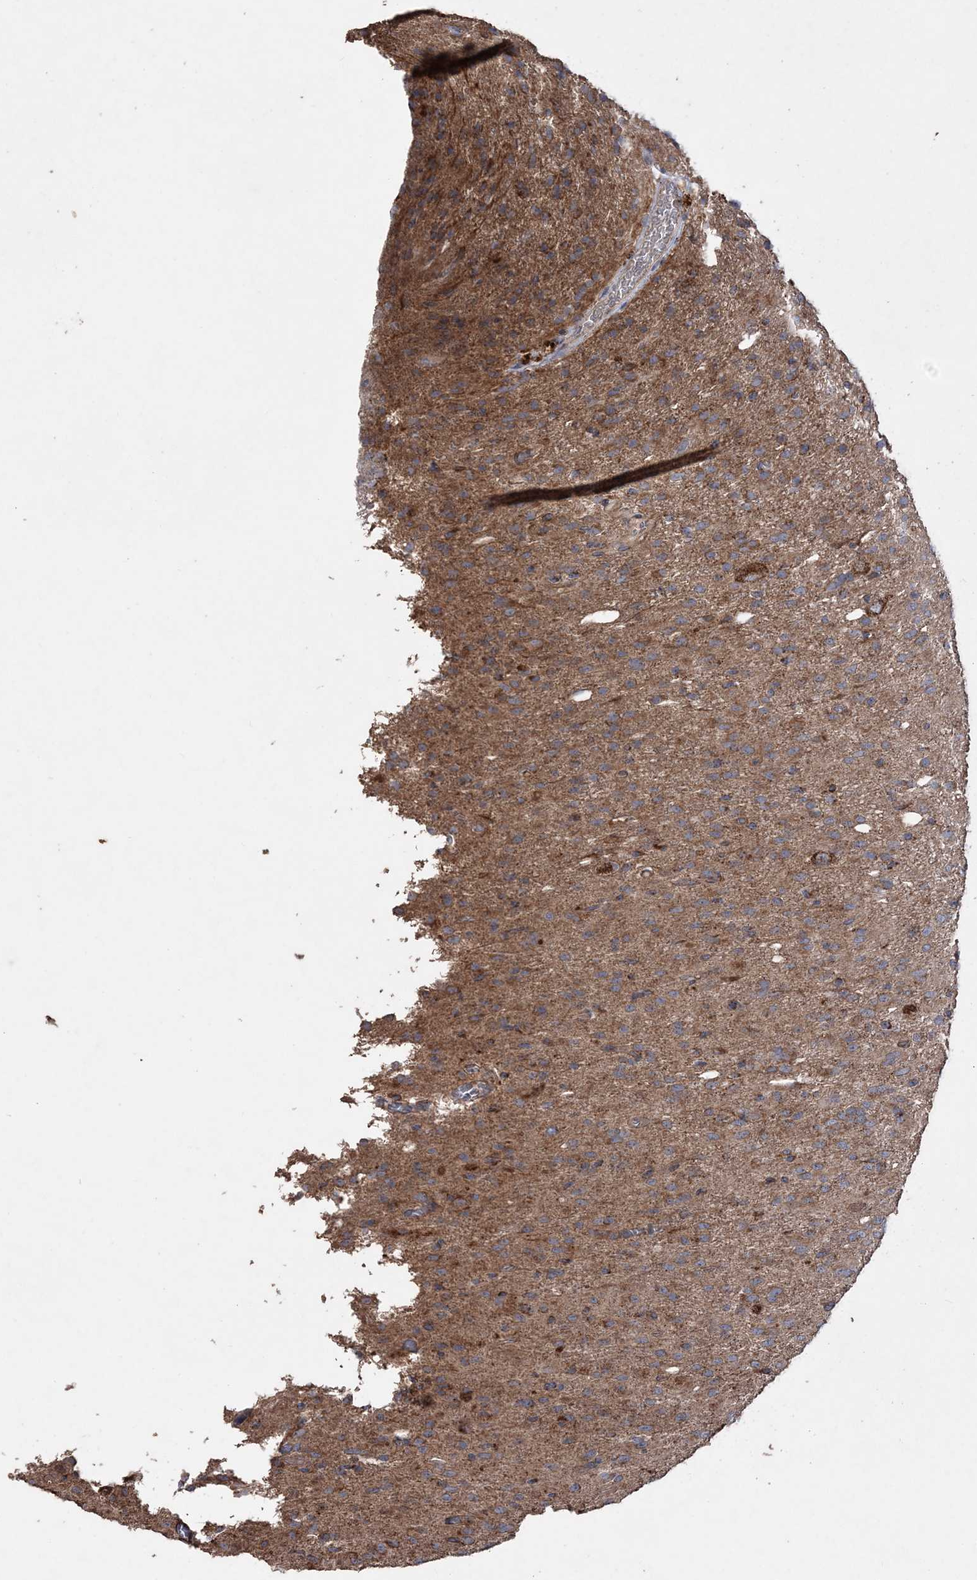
{"staining": {"intensity": "moderate", "quantity": ">75%", "location": "cytoplasmic/membranous"}, "tissue": "glioma", "cell_type": "Tumor cells", "image_type": "cancer", "snomed": [{"axis": "morphology", "description": "Glioma, malignant, High grade"}, {"axis": "topography", "description": "Brain"}], "caption": "High-grade glioma (malignant) tissue exhibits moderate cytoplasmic/membranous expression in approximately >75% of tumor cells", "gene": "POC5", "patient": {"sex": "female", "age": 59}}